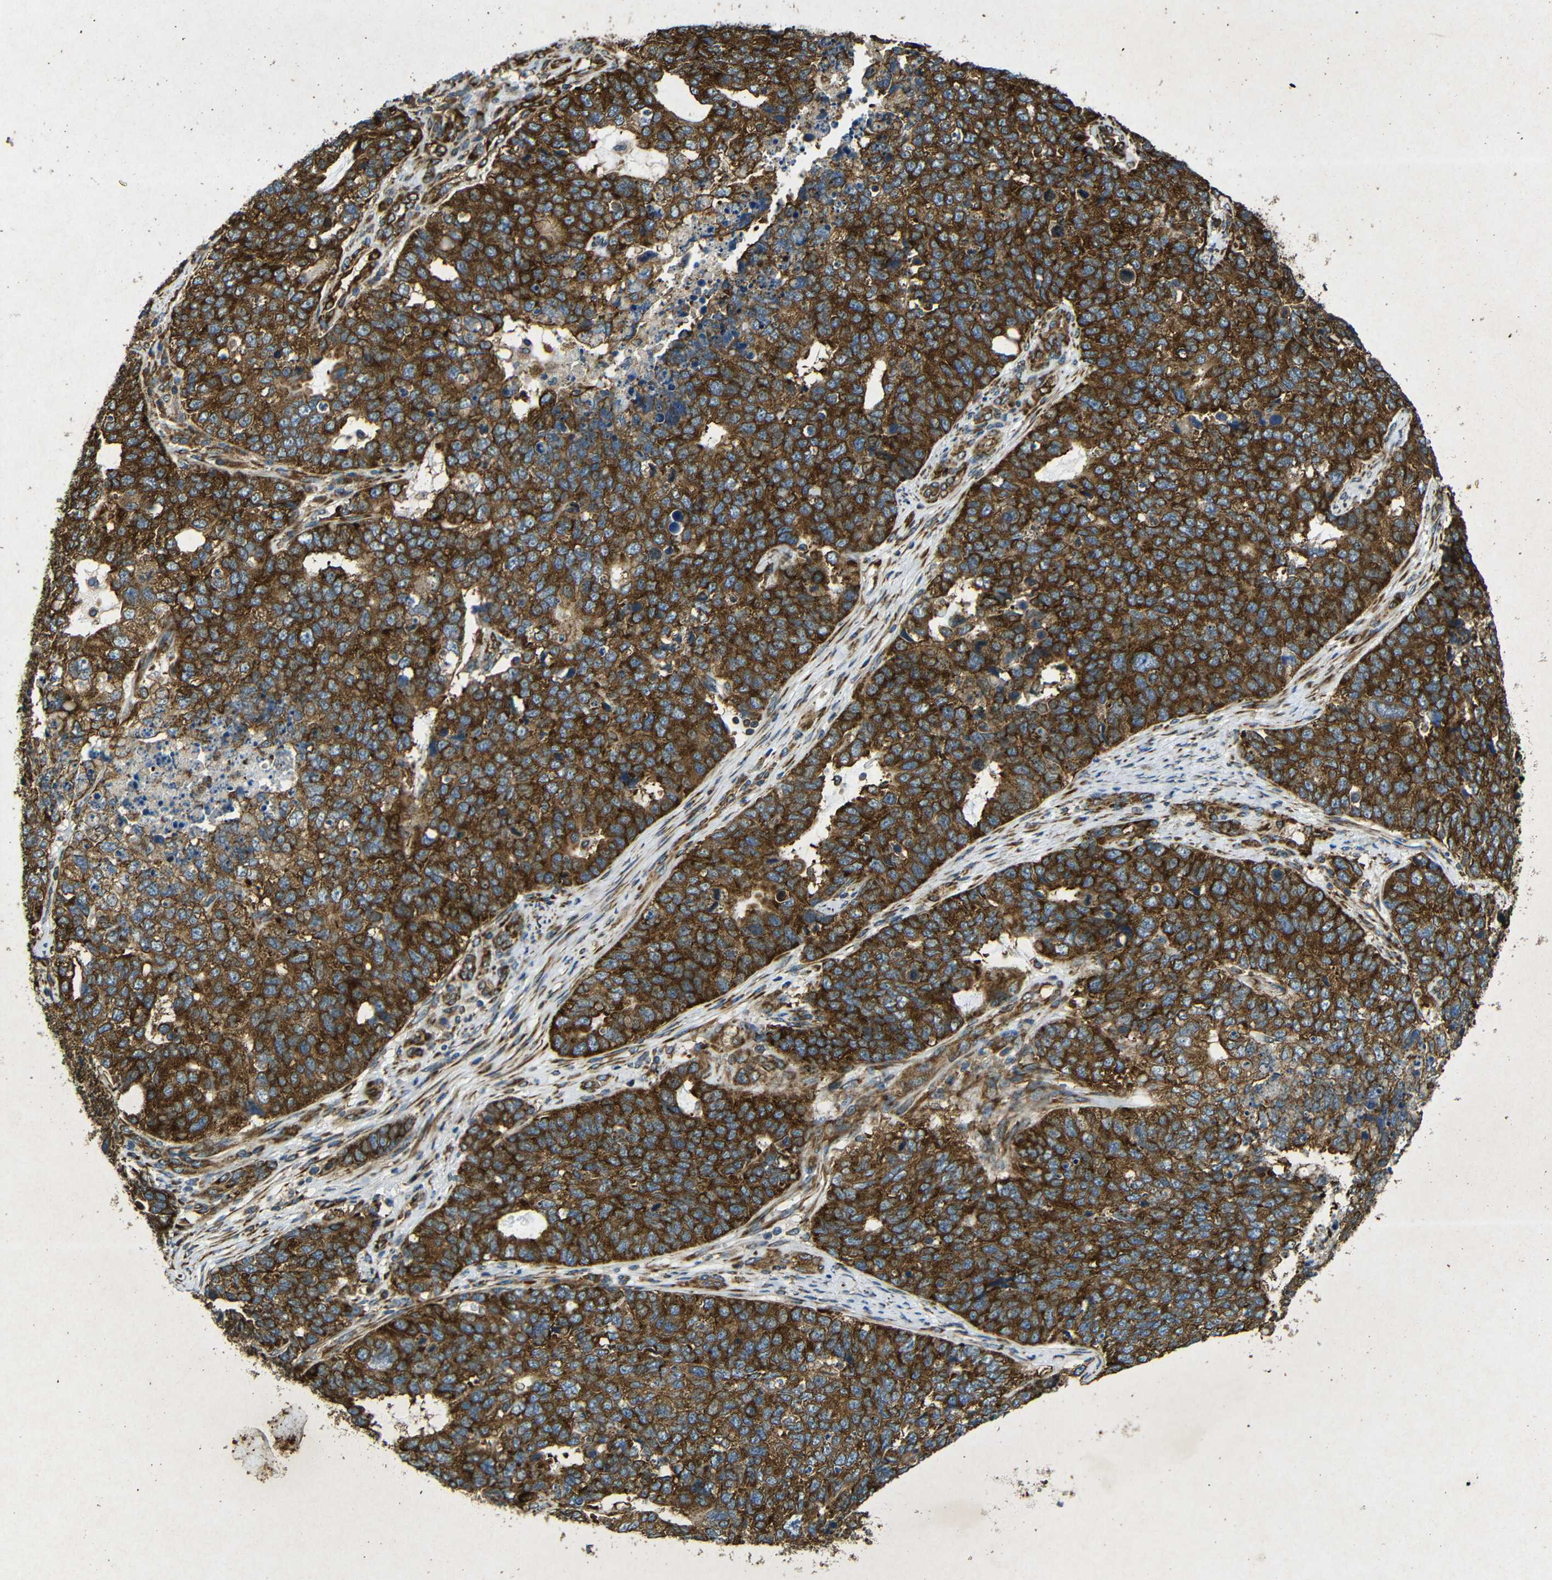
{"staining": {"intensity": "strong", "quantity": ">75%", "location": "cytoplasmic/membranous"}, "tissue": "cervical cancer", "cell_type": "Tumor cells", "image_type": "cancer", "snomed": [{"axis": "morphology", "description": "Squamous cell carcinoma, NOS"}, {"axis": "topography", "description": "Cervix"}], "caption": "Human cervical squamous cell carcinoma stained with a brown dye displays strong cytoplasmic/membranous positive expression in approximately >75% of tumor cells.", "gene": "BTF3", "patient": {"sex": "female", "age": 63}}